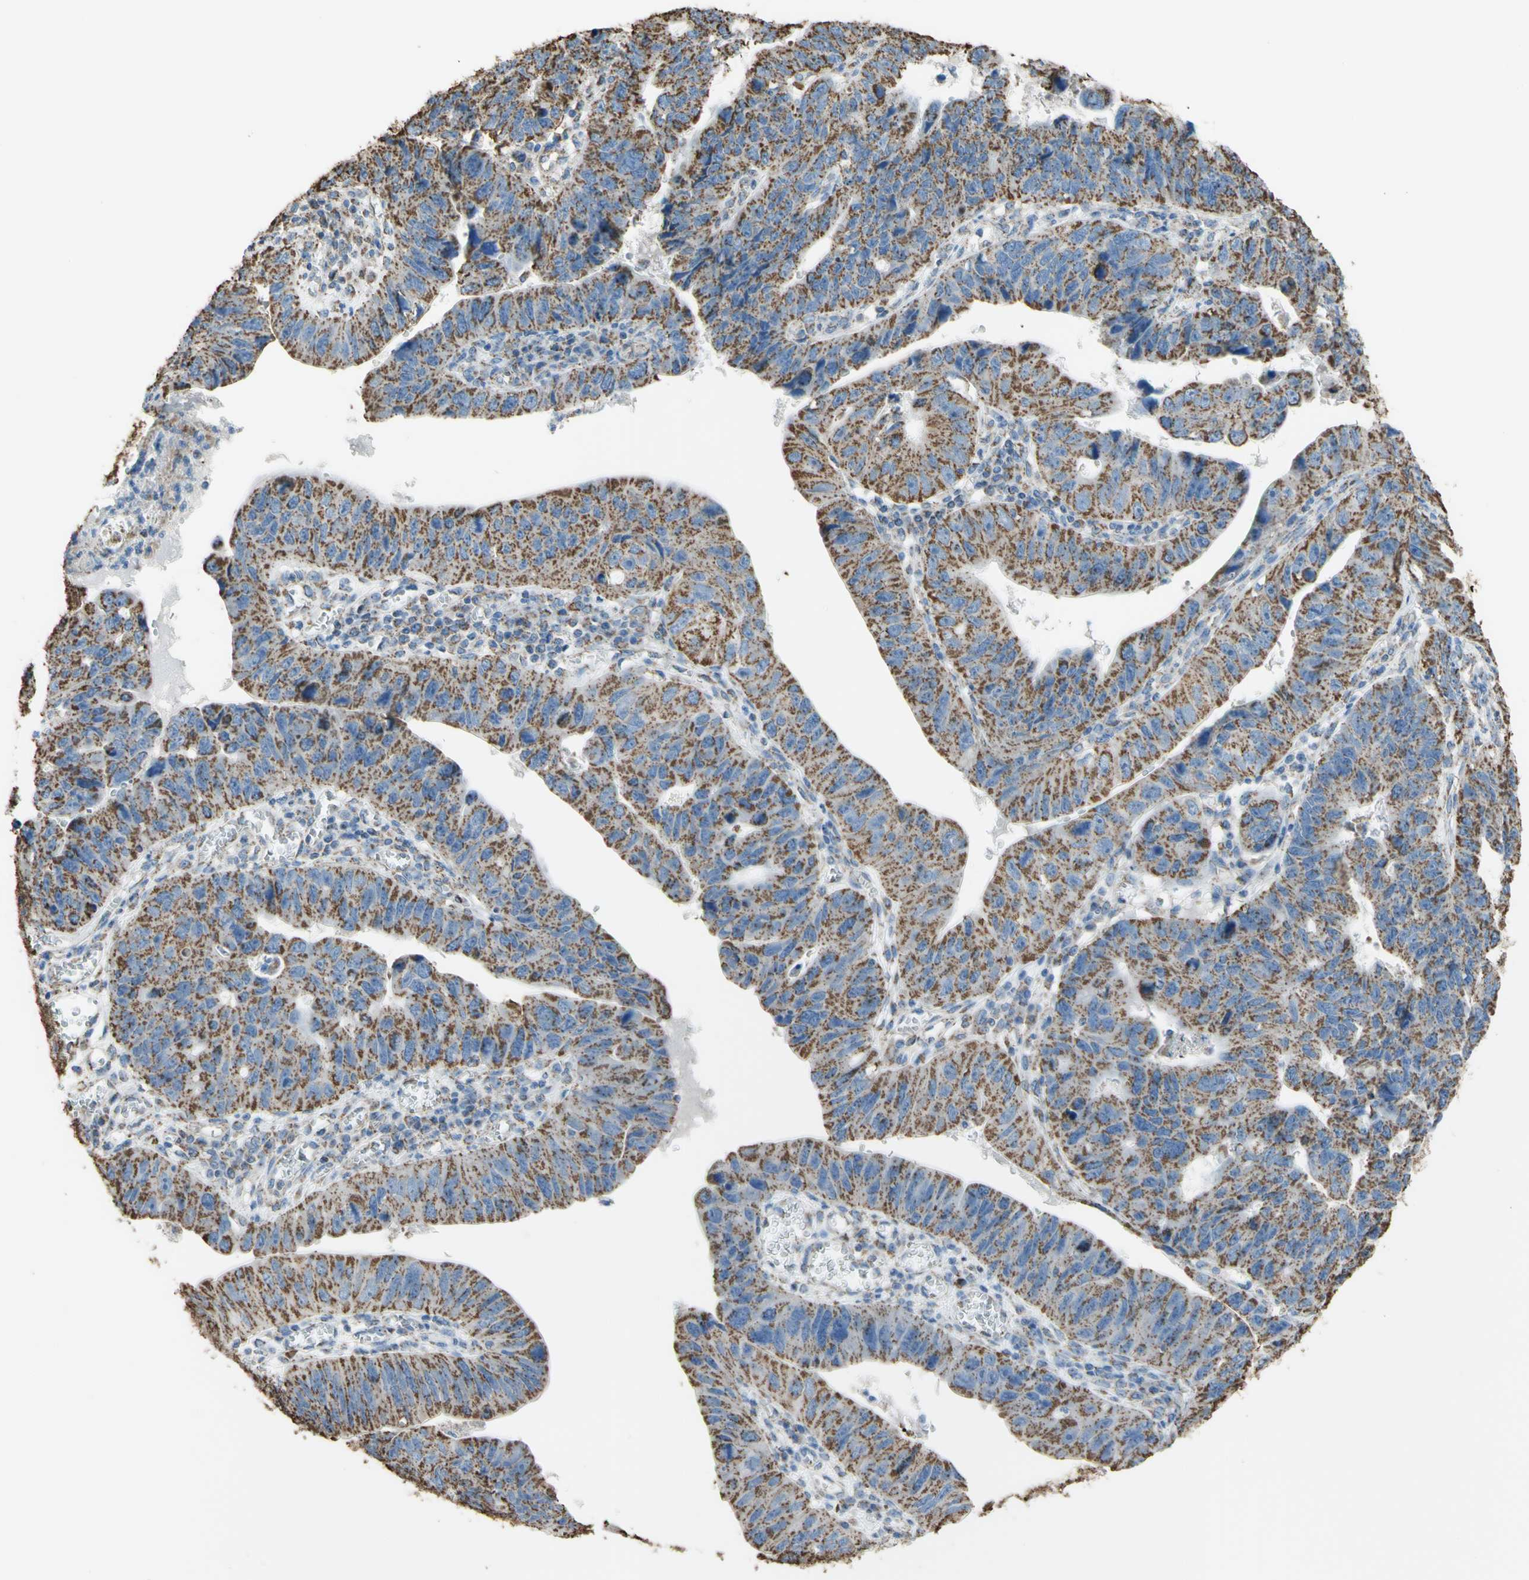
{"staining": {"intensity": "moderate", "quantity": ">75%", "location": "cytoplasmic/membranous"}, "tissue": "stomach cancer", "cell_type": "Tumor cells", "image_type": "cancer", "snomed": [{"axis": "morphology", "description": "Adenocarcinoma, NOS"}, {"axis": "topography", "description": "Stomach"}], "caption": "Adenocarcinoma (stomach) stained for a protein (brown) reveals moderate cytoplasmic/membranous positive staining in approximately >75% of tumor cells.", "gene": "CMKLR2", "patient": {"sex": "male", "age": 59}}